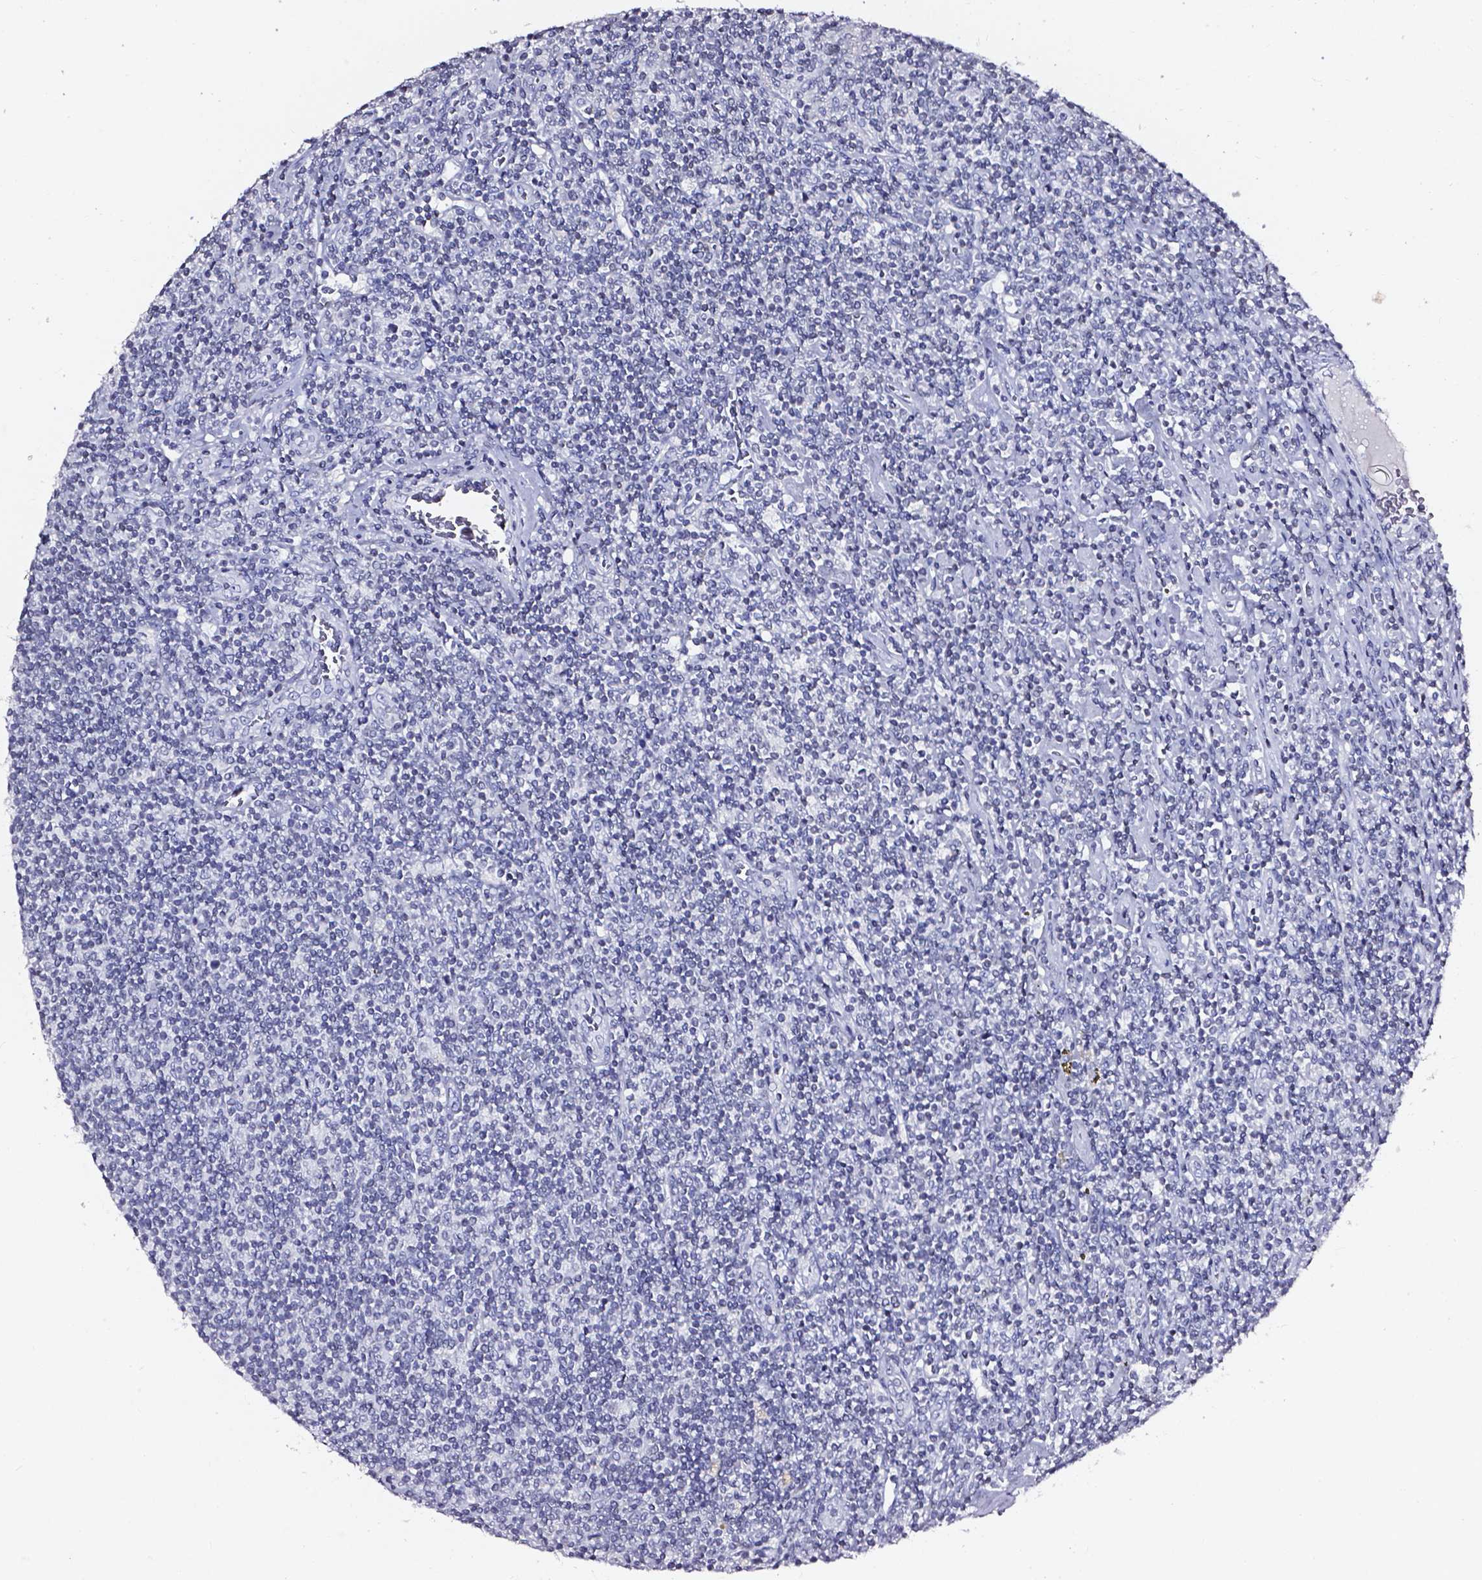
{"staining": {"intensity": "negative", "quantity": "none", "location": "none"}, "tissue": "lymphoma", "cell_type": "Tumor cells", "image_type": "cancer", "snomed": [{"axis": "morphology", "description": "Hodgkin's disease, NOS"}, {"axis": "topography", "description": "Lymph node"}], "caption": "A photomicrograph of human Hodgkin's disease is negative for staining in tumor cells.", "gene": "AKR1B10", "patient": {"sex": "male", "age": 40}}